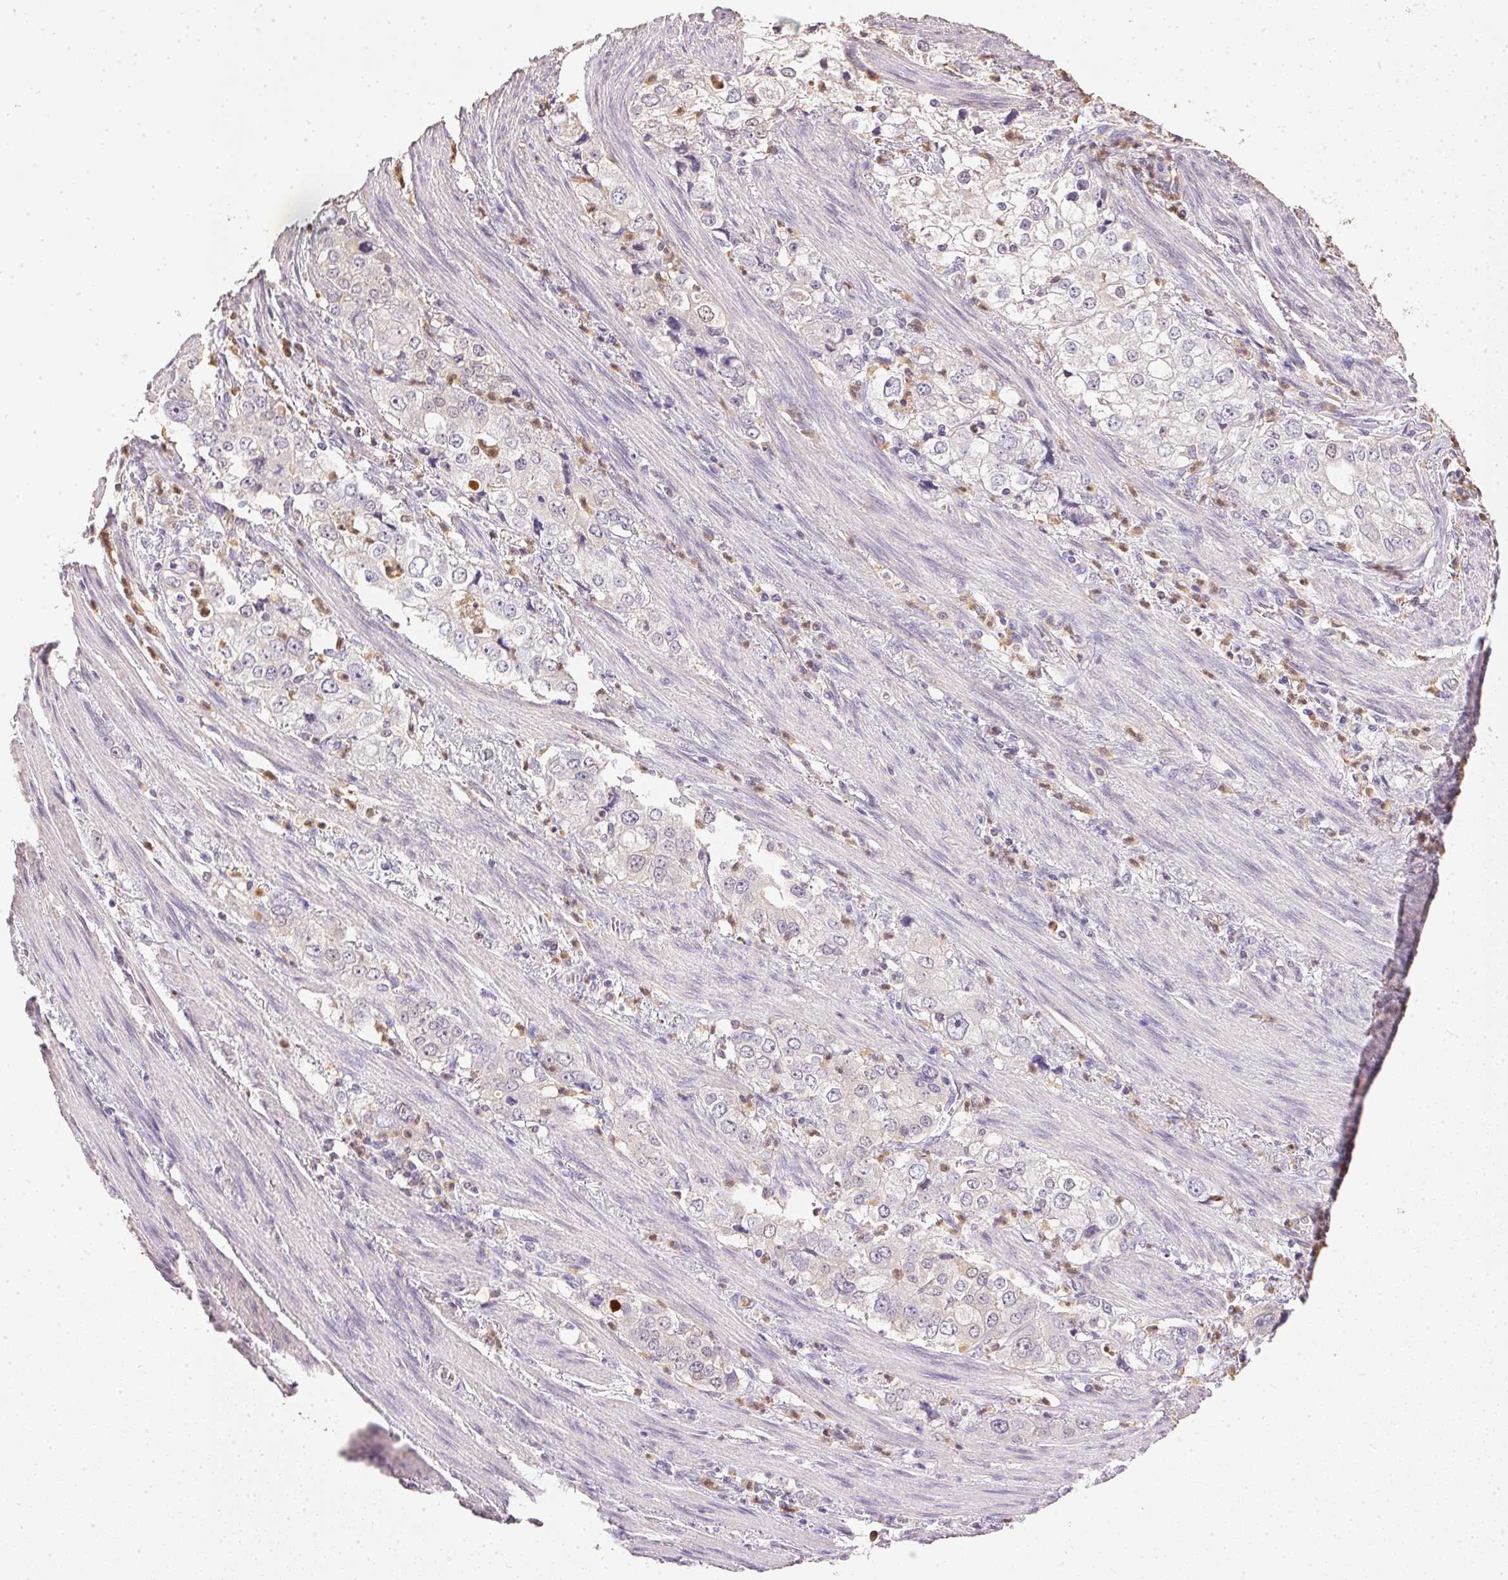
{"staining": {"intensity": "negative", "quantity": "none", "location": "none"}, "tissue": "stomach cancer", "cell_type": "Tumor cells", "image_type": "cancer", "snomed": [{"axis": "morphology", "description": "Adenocarcinoma, NOS"}, {"axis": "topography", "description": "Stomach, upper"}], "caption": "High power microscopy photomicrograph of an IHC photomicrograph of stomach adenocarcinoma, revealing no significant positivity in tumor cells.", "gene": "S100A3", "patient": {"sex": "male", "age": 75}}